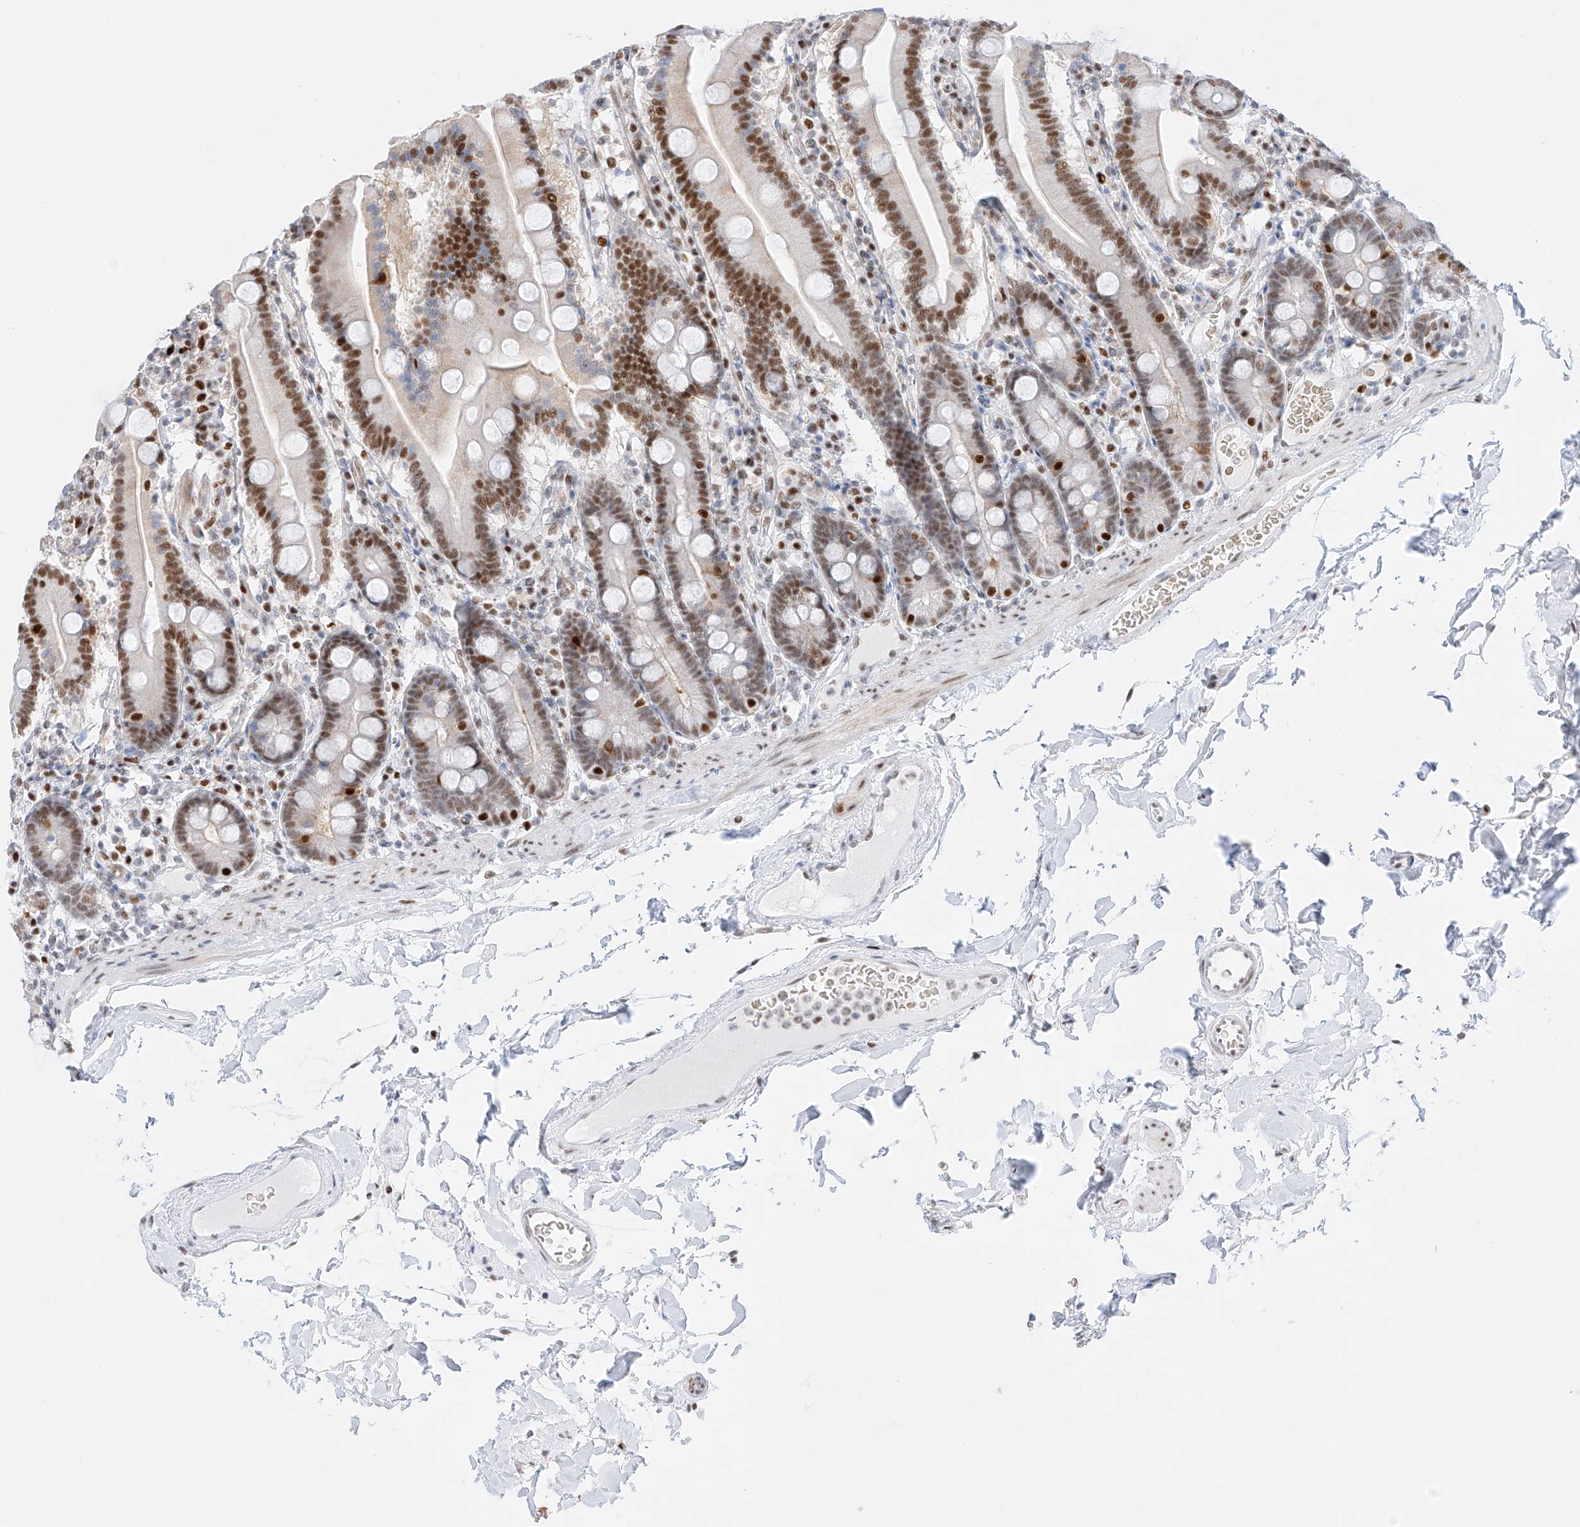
{"staining": {"intensity": "strong", "quantity": ">75%", "location": "nuclear"}, "tissue": "duodenum", "cell_type": "Glandular cells", "image_type": "normal", "snomed": [{"axis": "morphology", "description": "Normal tissue, NOS"}, {"axis": "topography", "description": "Duodenum"}], "caption": "A brown stain labels strong nuclear positivity of a protein in glandular cells of normal human duodenum. (DAB (3,3'-diaminobenzidine) IHC, brown staining for protein, blue staining for nuclei).", "gene": "APIP", "patient": {"sex": "male", "age": 55}}